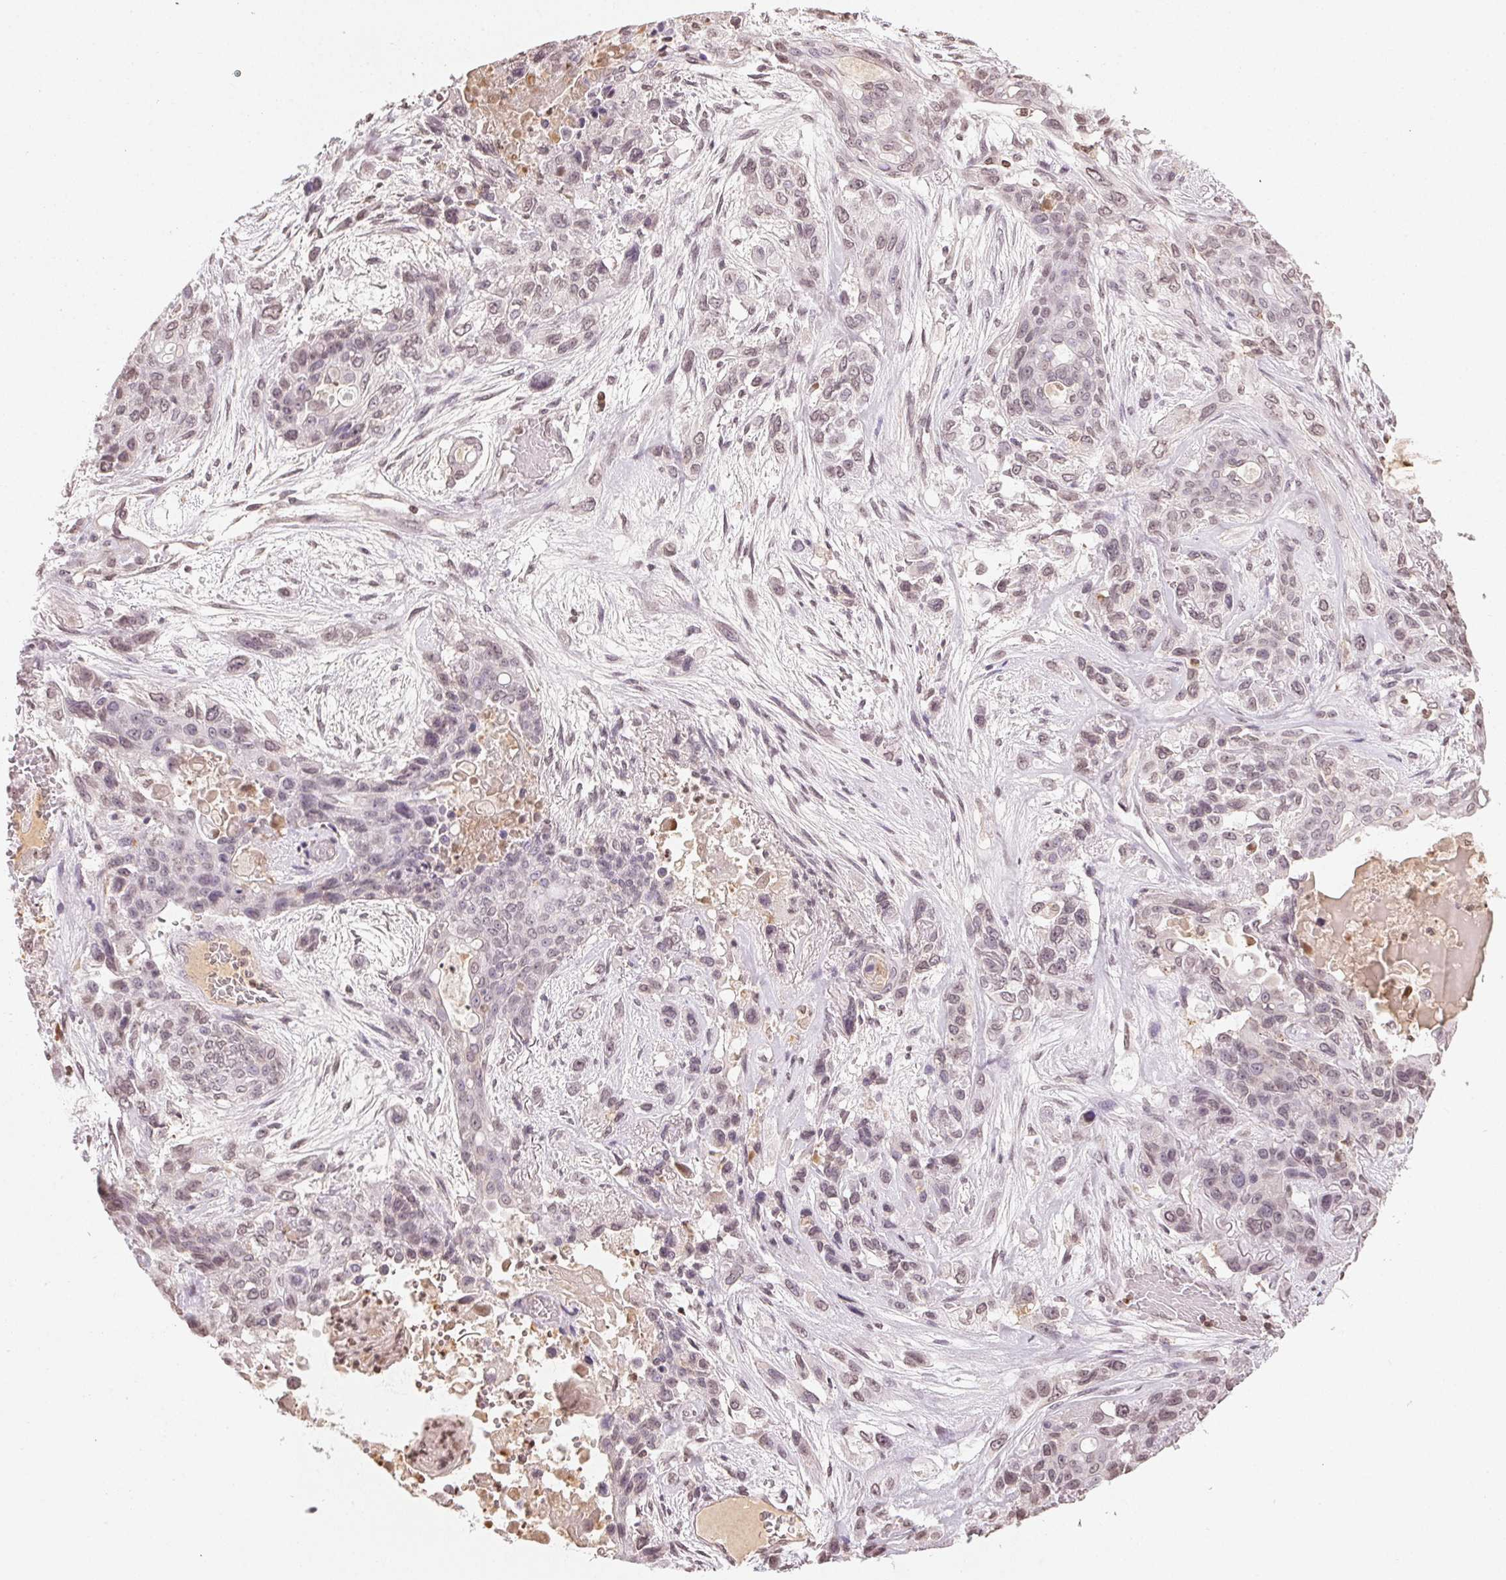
{"staining": {"intensity": "weak", "quantity": "25%-75%", "location": "nuclear"}, "tissue": "lung cancer", "cell_type": "Tumor cells", "image_type": "cancer", "snomed": [{"axis": "morphology", "description": "Squamous cell carcinoma, NOS"}, {"axis": "topography", "description": "Lung"}], "caption": "Weak nuclear expression for a protein is identified in approximately 25%-75% of tumor cells of squamous cell carcinoma (lung) using IHC.", "gene": "TBP", "patient": {"sex": "female", "age": 70}}